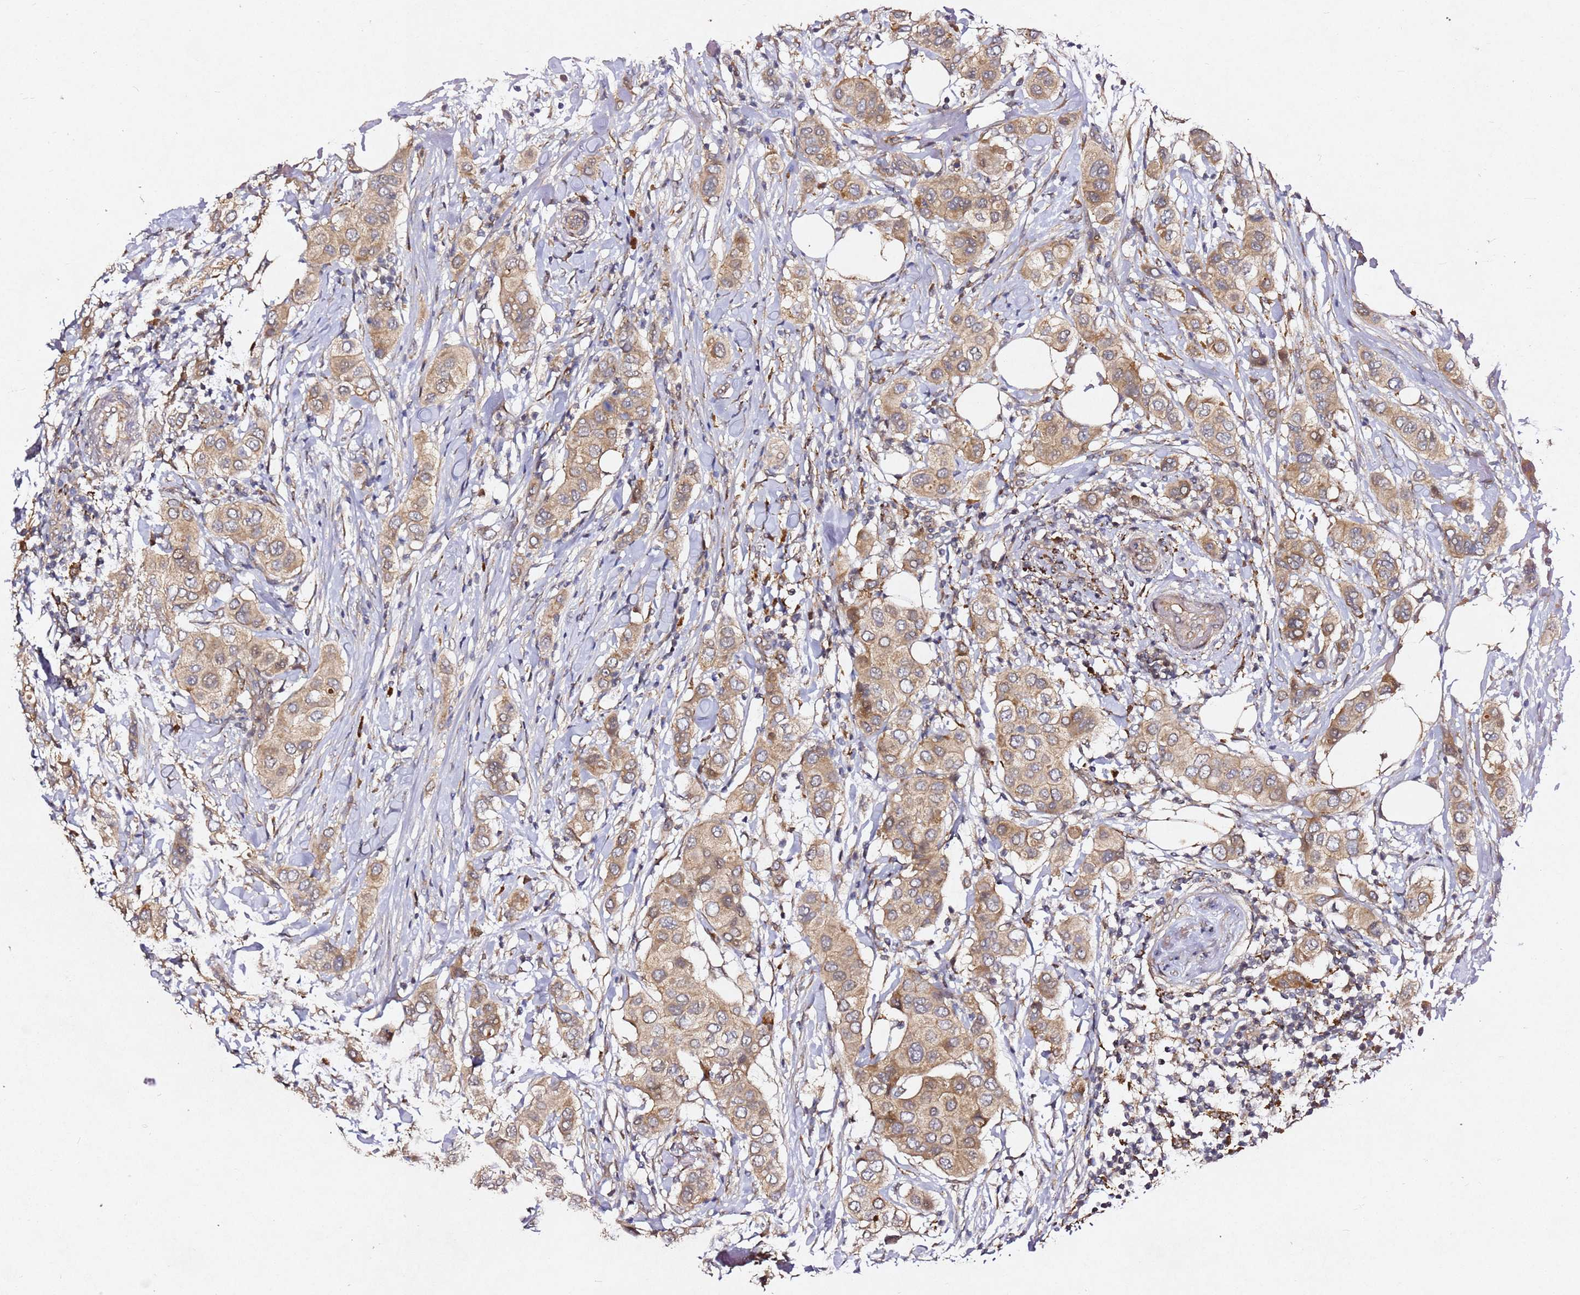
{"staining": {"intensity": "weak", "quantity": ">75%", "location": "cytoplasmic/membranous"}, "tissue": "breast cancer", "cell_type": "Tumor cells", "image_type": "cancer", "snomed": [{"axis": "morphology", "description": "Lobular carcinoma"}, {"axis": "topography", "description": "Breast"}], "caption": "Human lobular carcinoma (breast) stained with a brown dye exhibits weak cytoplasmic/membranous positive expression in about >75% of tumor cells.", "gene": "ALG11", "patient": {"sex": "female", "age": 51}}